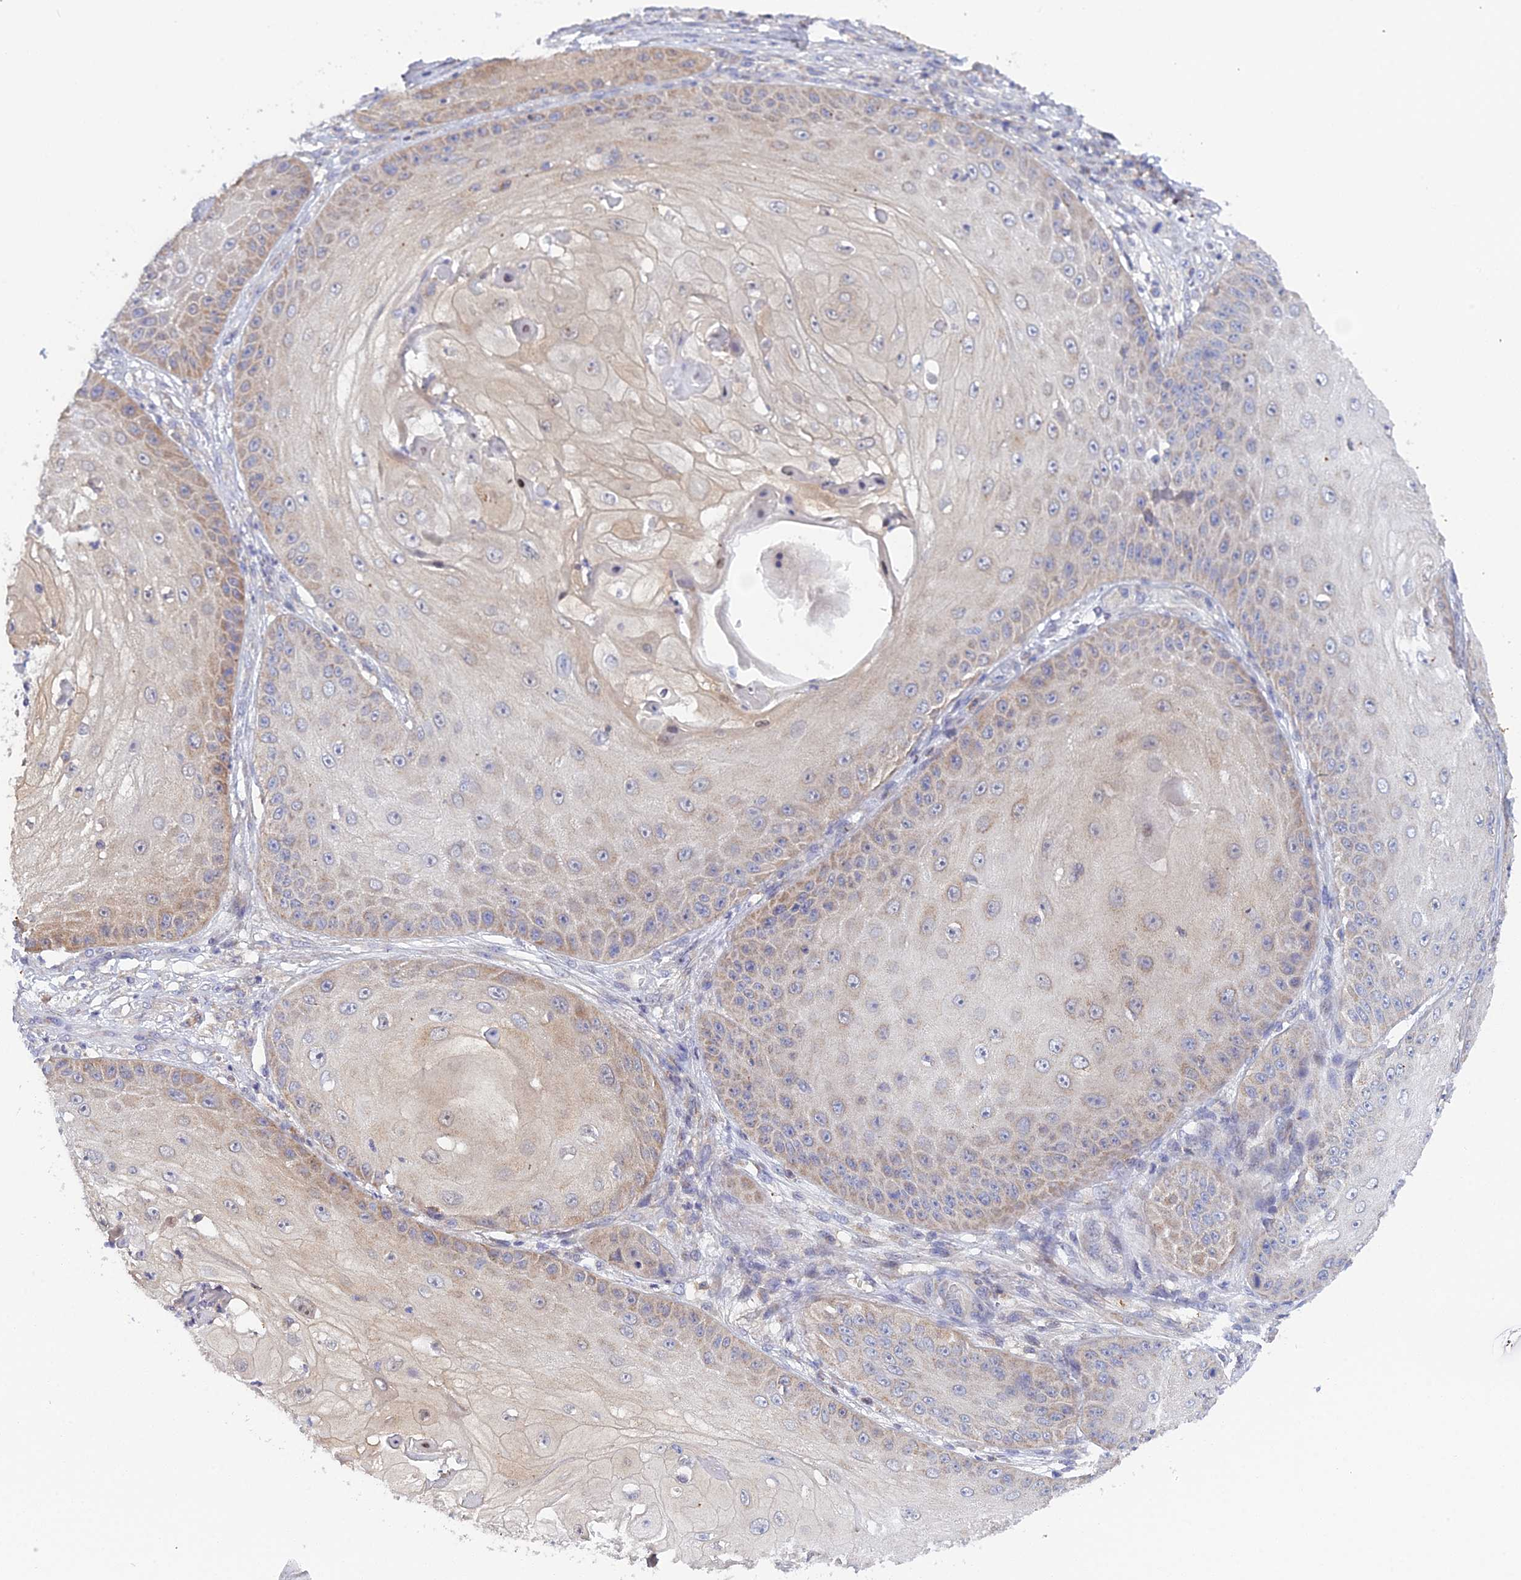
{"staining": {"intensity": "weak", "quantity": "25%-75%", "location": "cytoplasmic/membranous"}, "tissue": "skin cancer", "cell_type": "Tumor cells", "image_type": "cancer", "snomed": [{"axis": "morphology", "description": "Squamous cell carcinoma, NOS"}, {"axis": "topography", "description": "Skin"}], "caption": "Immunohistochemical staining of human skin squamous cell carcinoma shows low levels of weak cytoplasmic/membranous protein expression in about 25%-75% of tumor cells.", "gene": "ELOA2", "patient": {"sex": "male", "age": 70}}